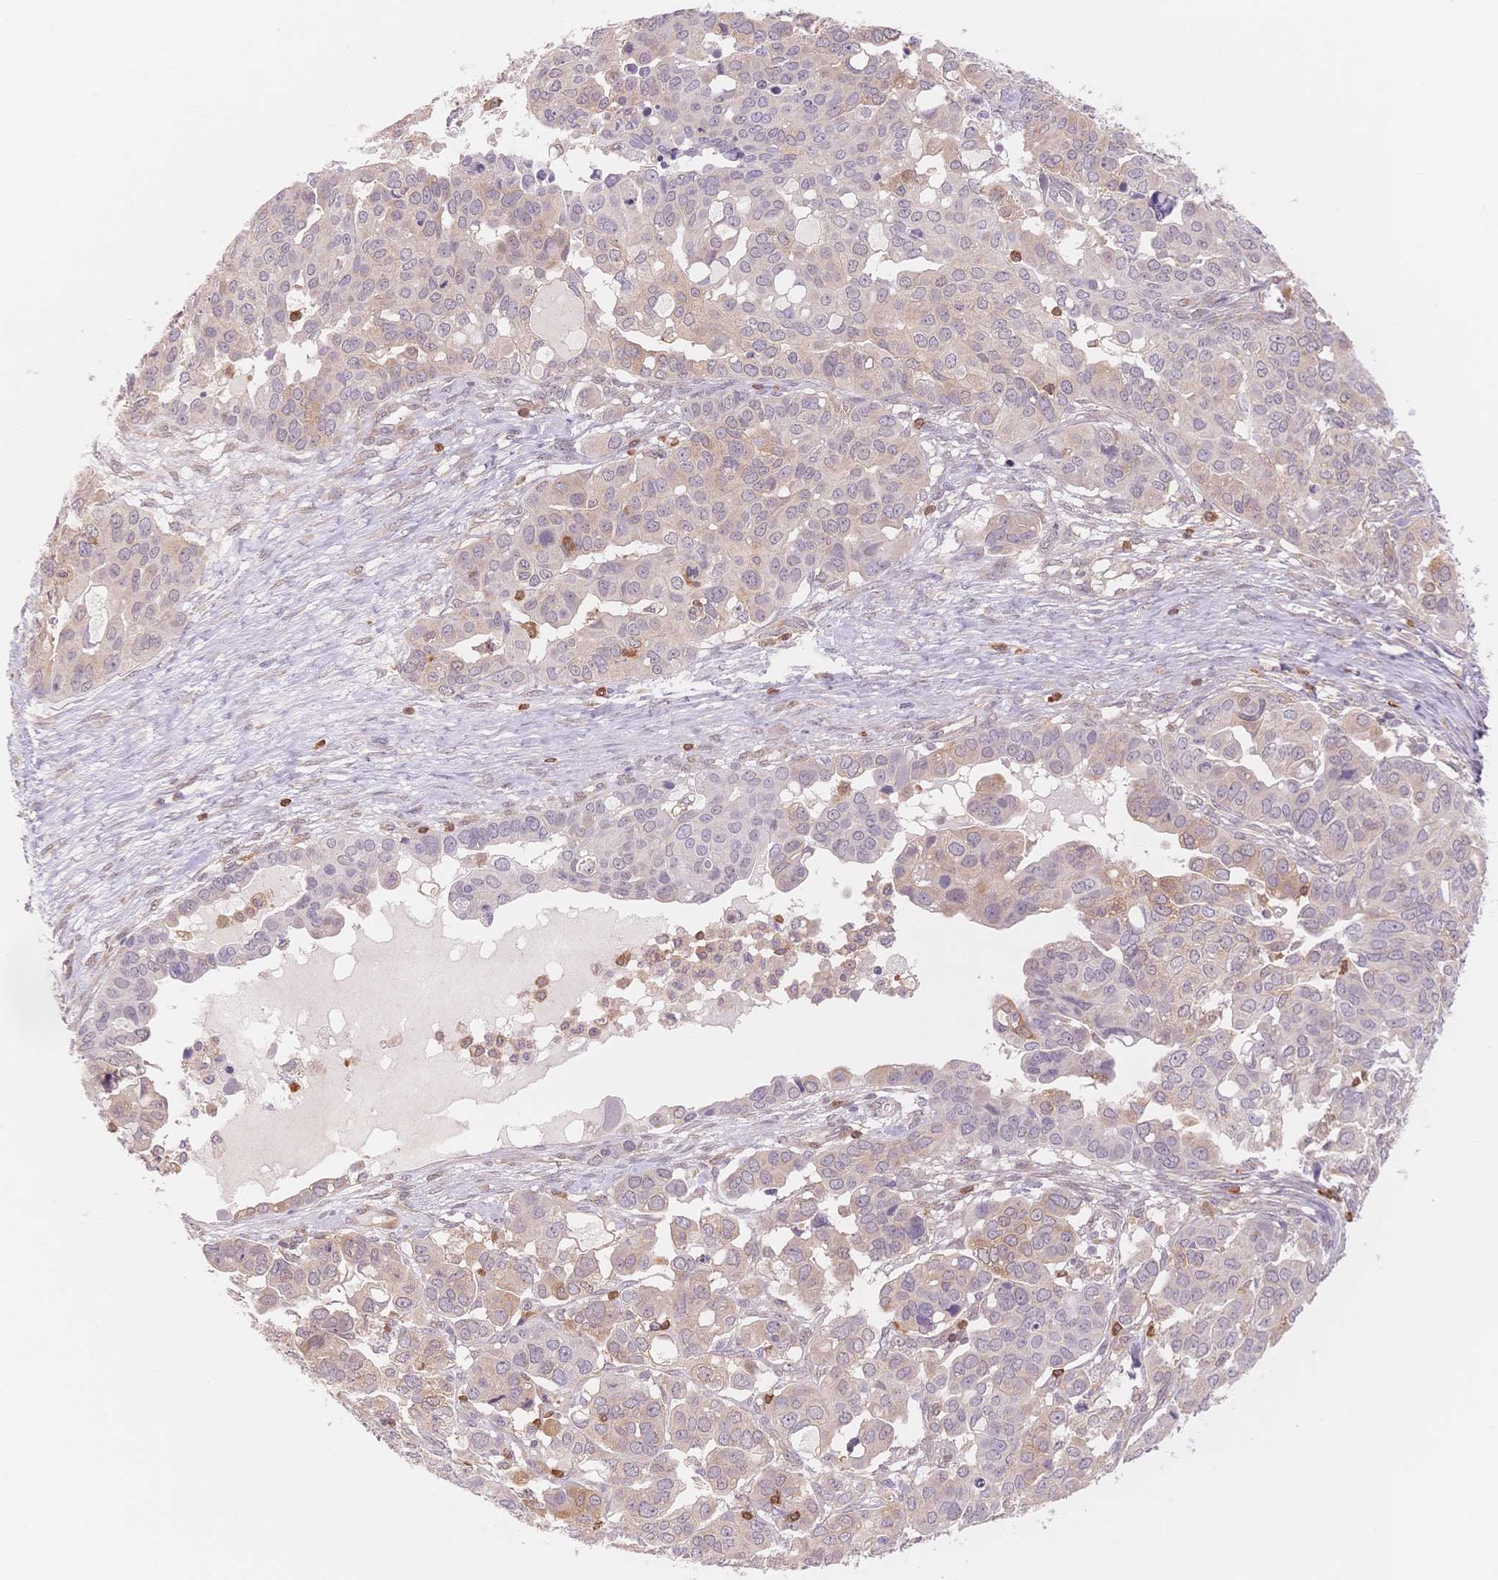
{"staining": {"intensity": "weak", "quantity": "<25%", "location": "cytoplasmic/membranous"}, "tissue": "ovarian cancer", "cell_type": "Tumor cells", "image_type": "cancer", "snomed": [{"axis": "morphology", "description": "Carcinoma, endometroid"}, {"axis": "topography", "description": "Ovary"}], "caption": "High power microscopy photomicrograph of an immunohistochemistry (IHC) image of ovarian cancer (endometroid carcinoma), revealing no significant expression in tumor cells.", "gene": "STK39", "patient": {"sex": "female", "age": 78}}